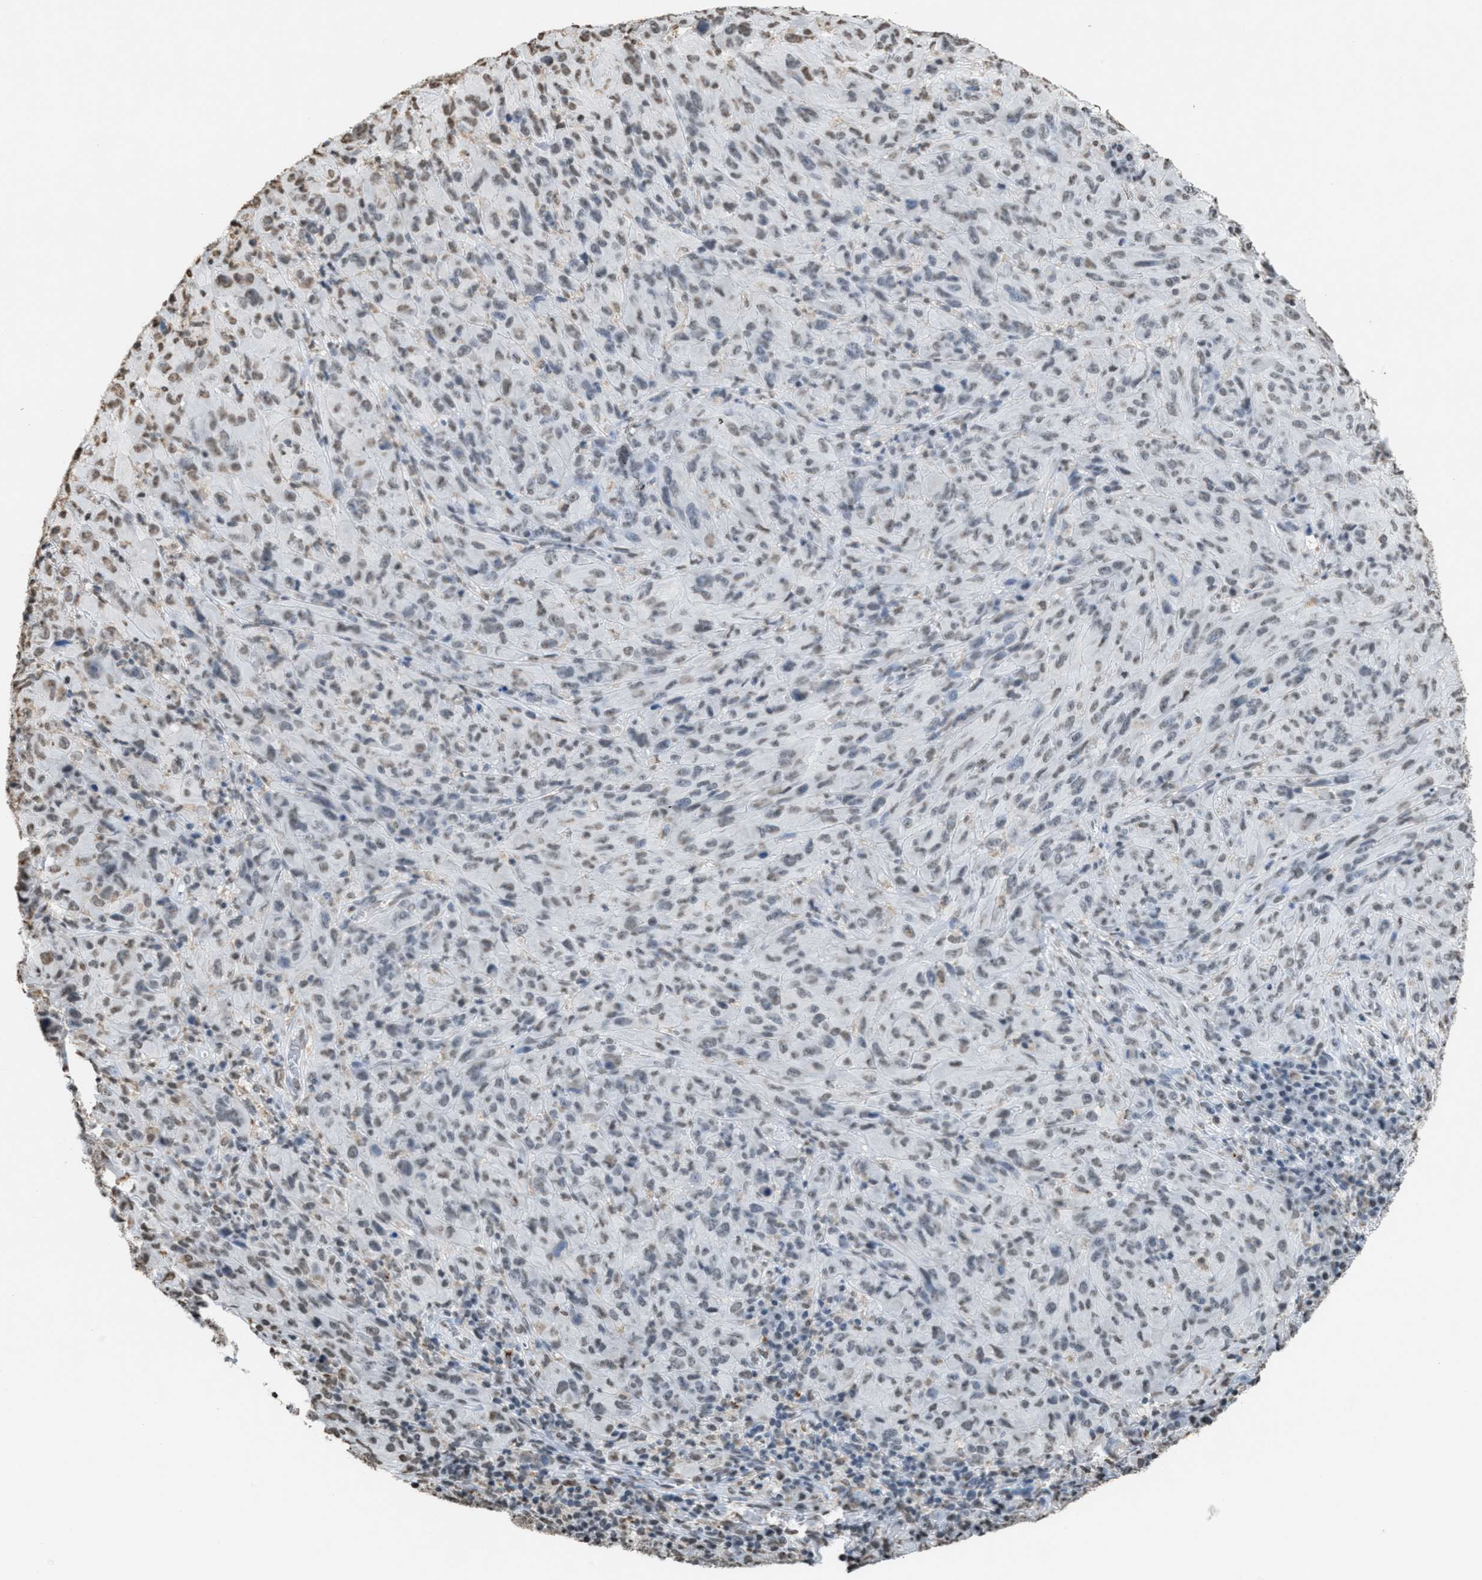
{"staining": {"intensity": "weak", "quantity": "<25%", "location": "nuclear"}, "tissue": "melanoma", "cell_type": "Tumor cells", "image_type": "cancer", "snomed": [{"axis": "morphology", "description": "Malignant melanoma, NOS"}, {"axis": "topography", "description": "Skin of head"}], "caption": "Tumor cells are negative for brown protein staining in malignant melanoma.", "gene": "NUP88", "patient": {"sex": "male", "age": 96}}